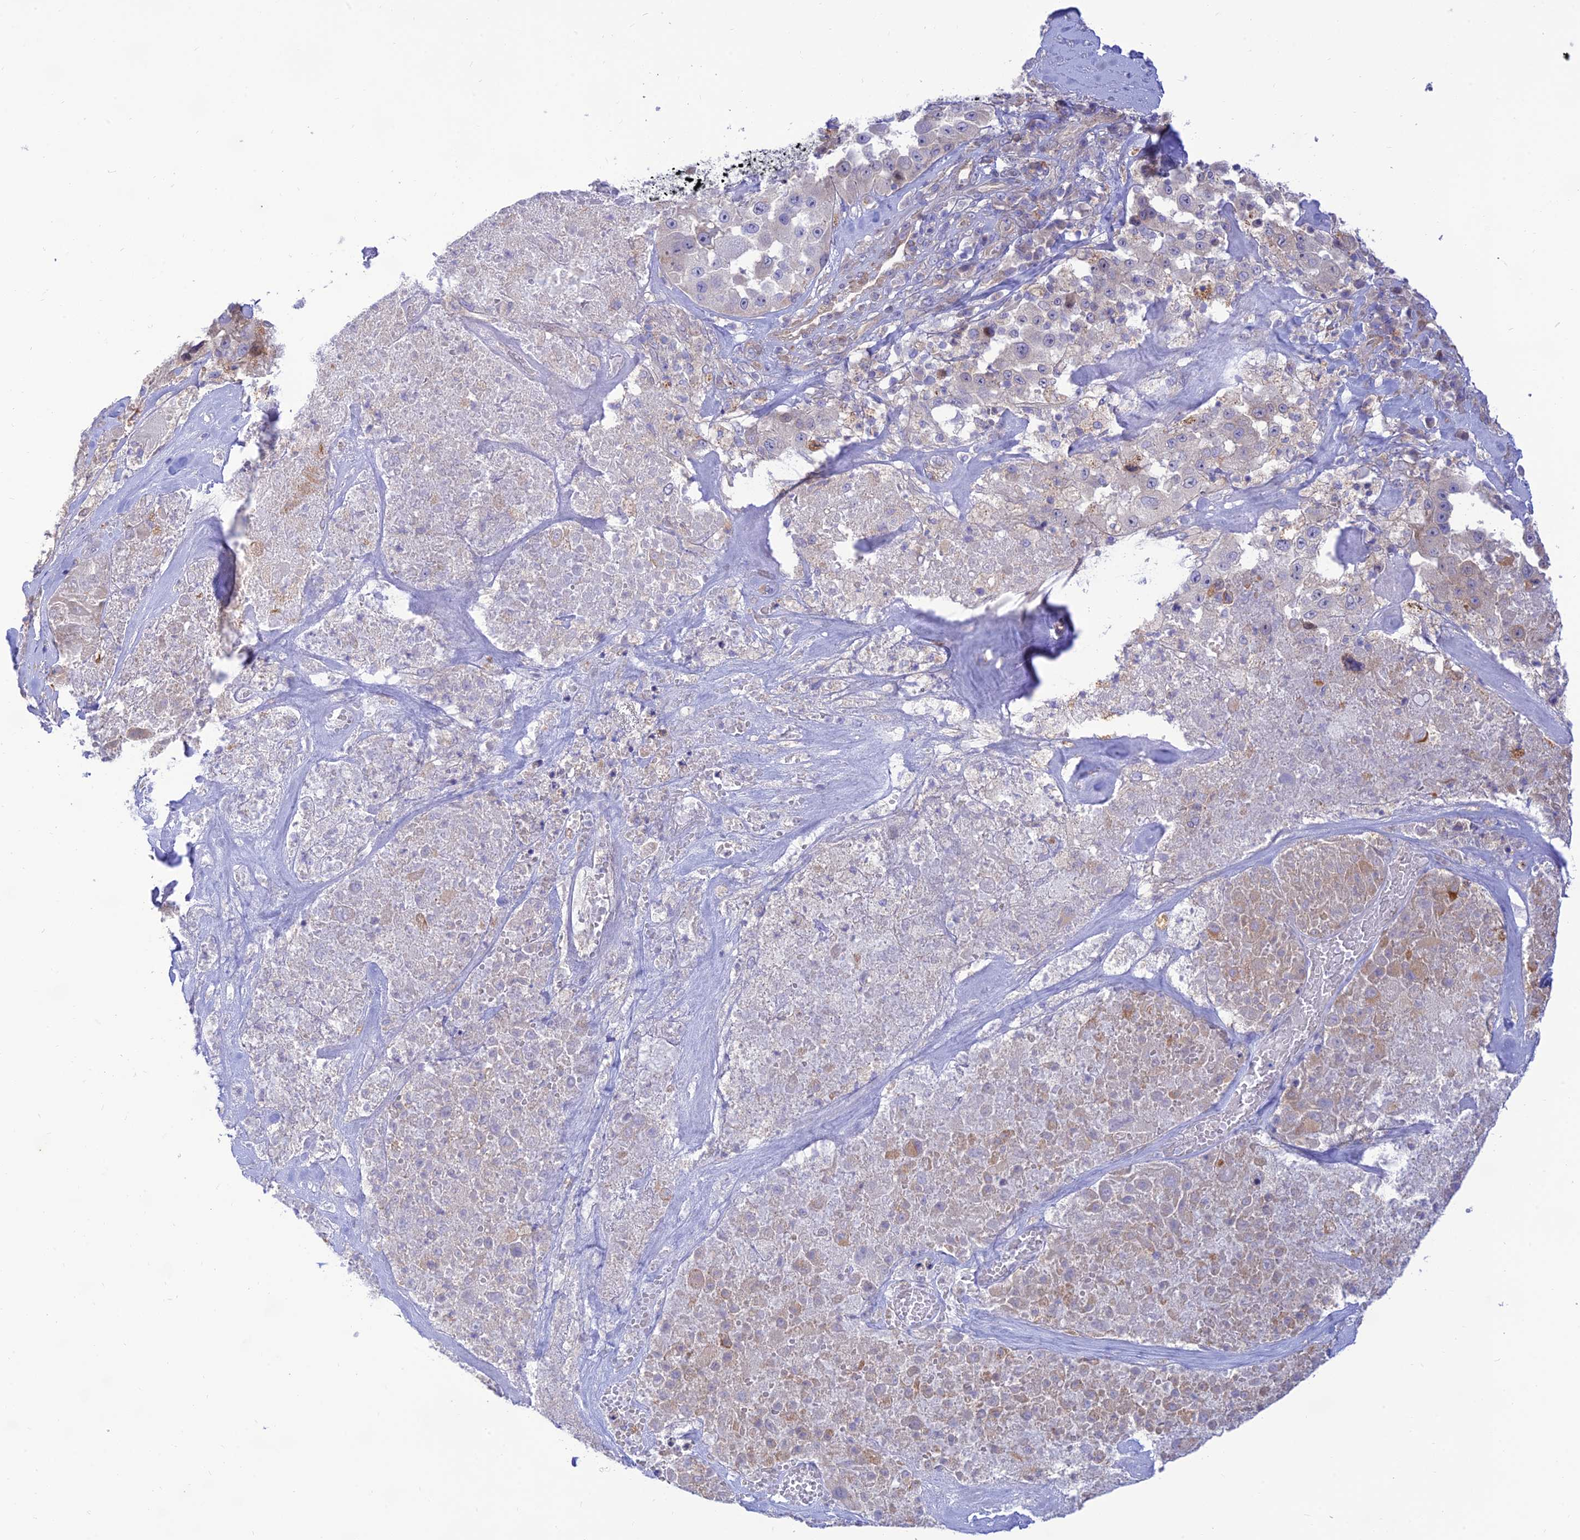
{"staining": {"intensity": "negative", "quantity": "none", "location": "none"}, "tissue": "melanoma", "cell_type": "Tumor cells", "image_type": "cancer", "snomed": [{"axis": "morphology", "description": "Malignant melanoma, Metastatic site"}, {"axis": "topography", "description": "Lymph node"}], "caption": "Immunohistochemical staining of malignant melanoma (metastatic site) displays no significant positivity in tumor cells.", "gene": "KCNAB1", "patient": {"sex": "male", "age": 62}}